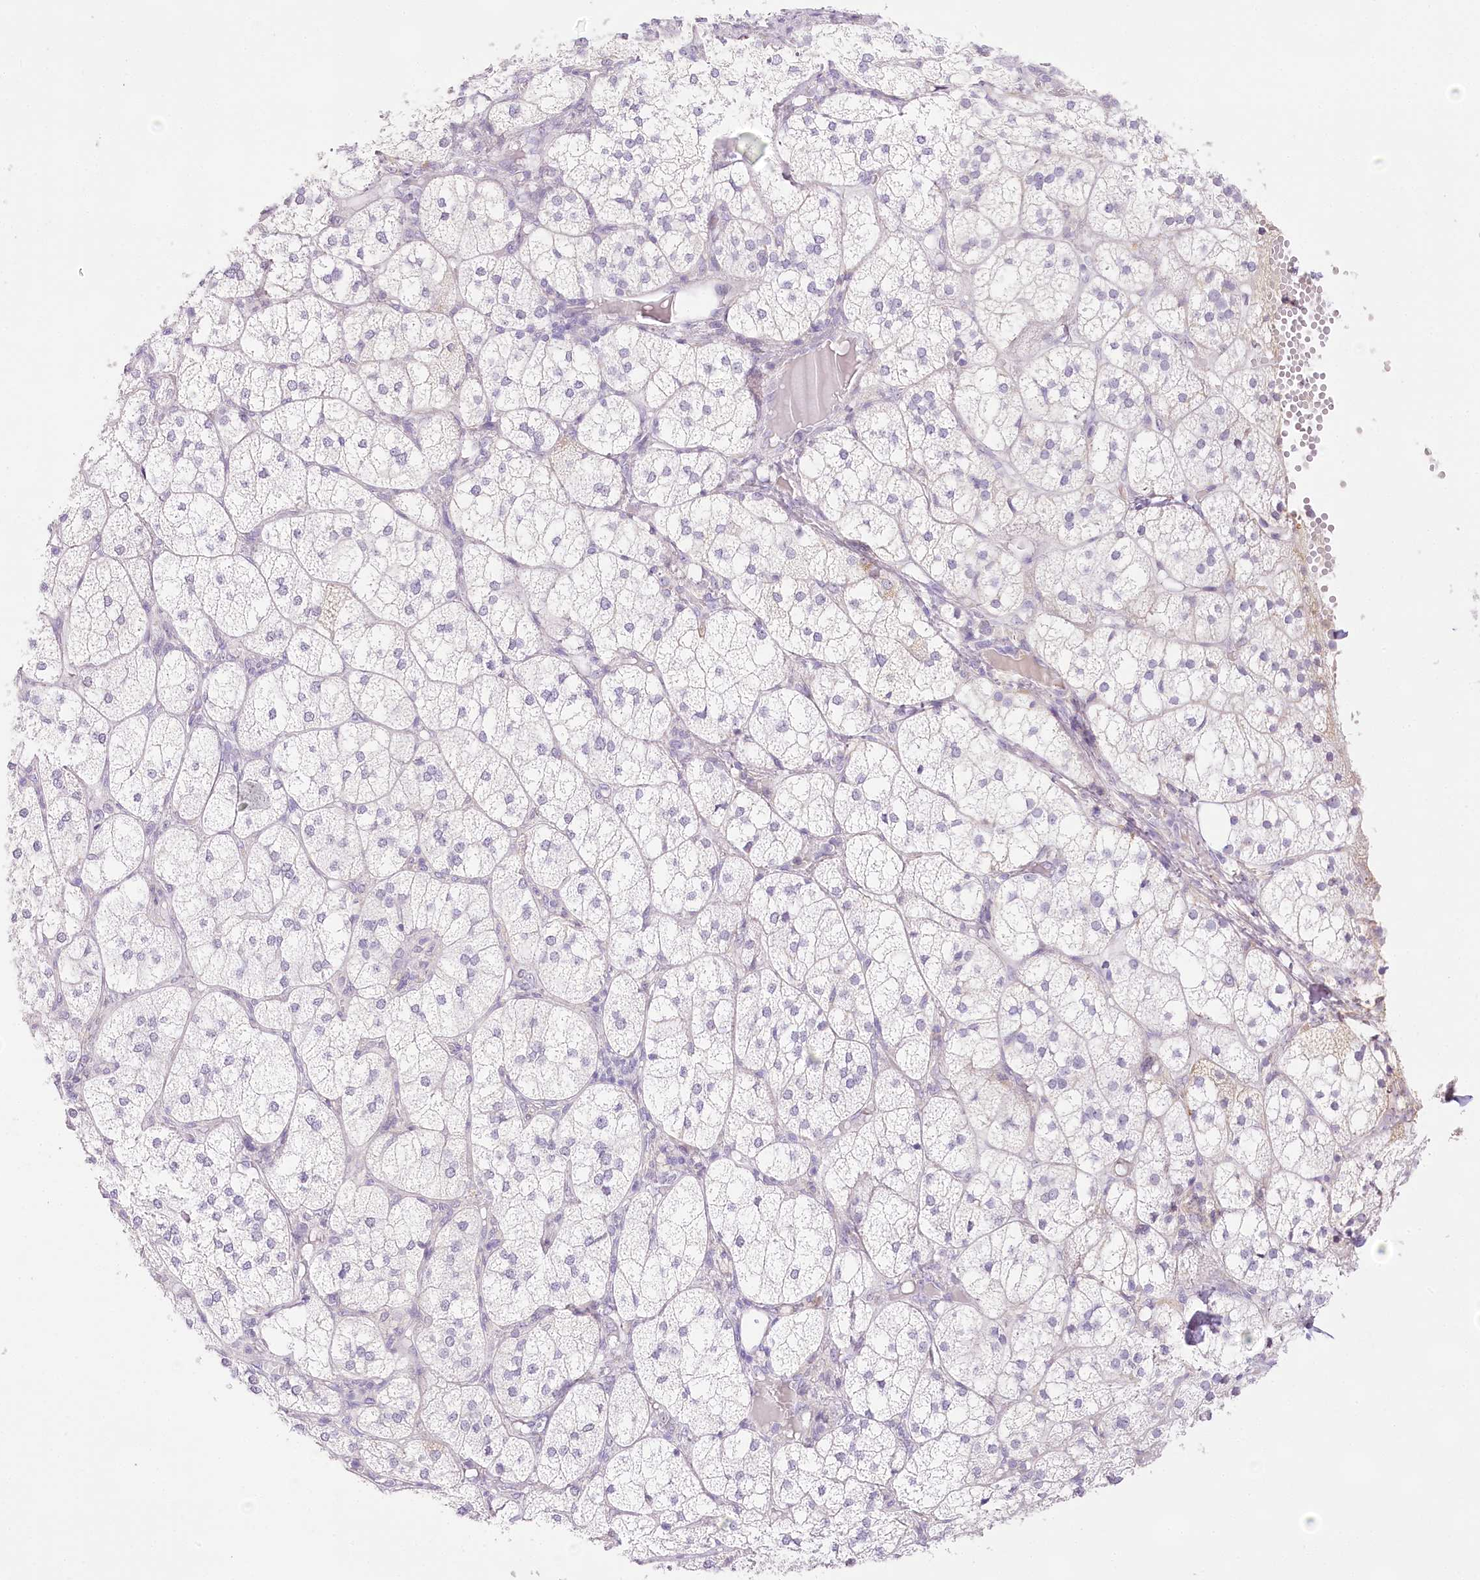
{"staining": {"intensity": "weak", "quantity": "<25%", "location": "nuclear"}, "tissue": "adrenal gland", "cell_type": "Glandular cells", "image_type": "normal", "snomed": [{"axis": "morphology", "description": "Normal tissue, NOS"}, {"axis": "topography", "description": "Adrenal gland"}], "caption": "IHC of unremarkable adrenal gland shows no expression in glandular cells.", "gene": "CCDC30", "patient": {"sex": "female", "age": 61}}